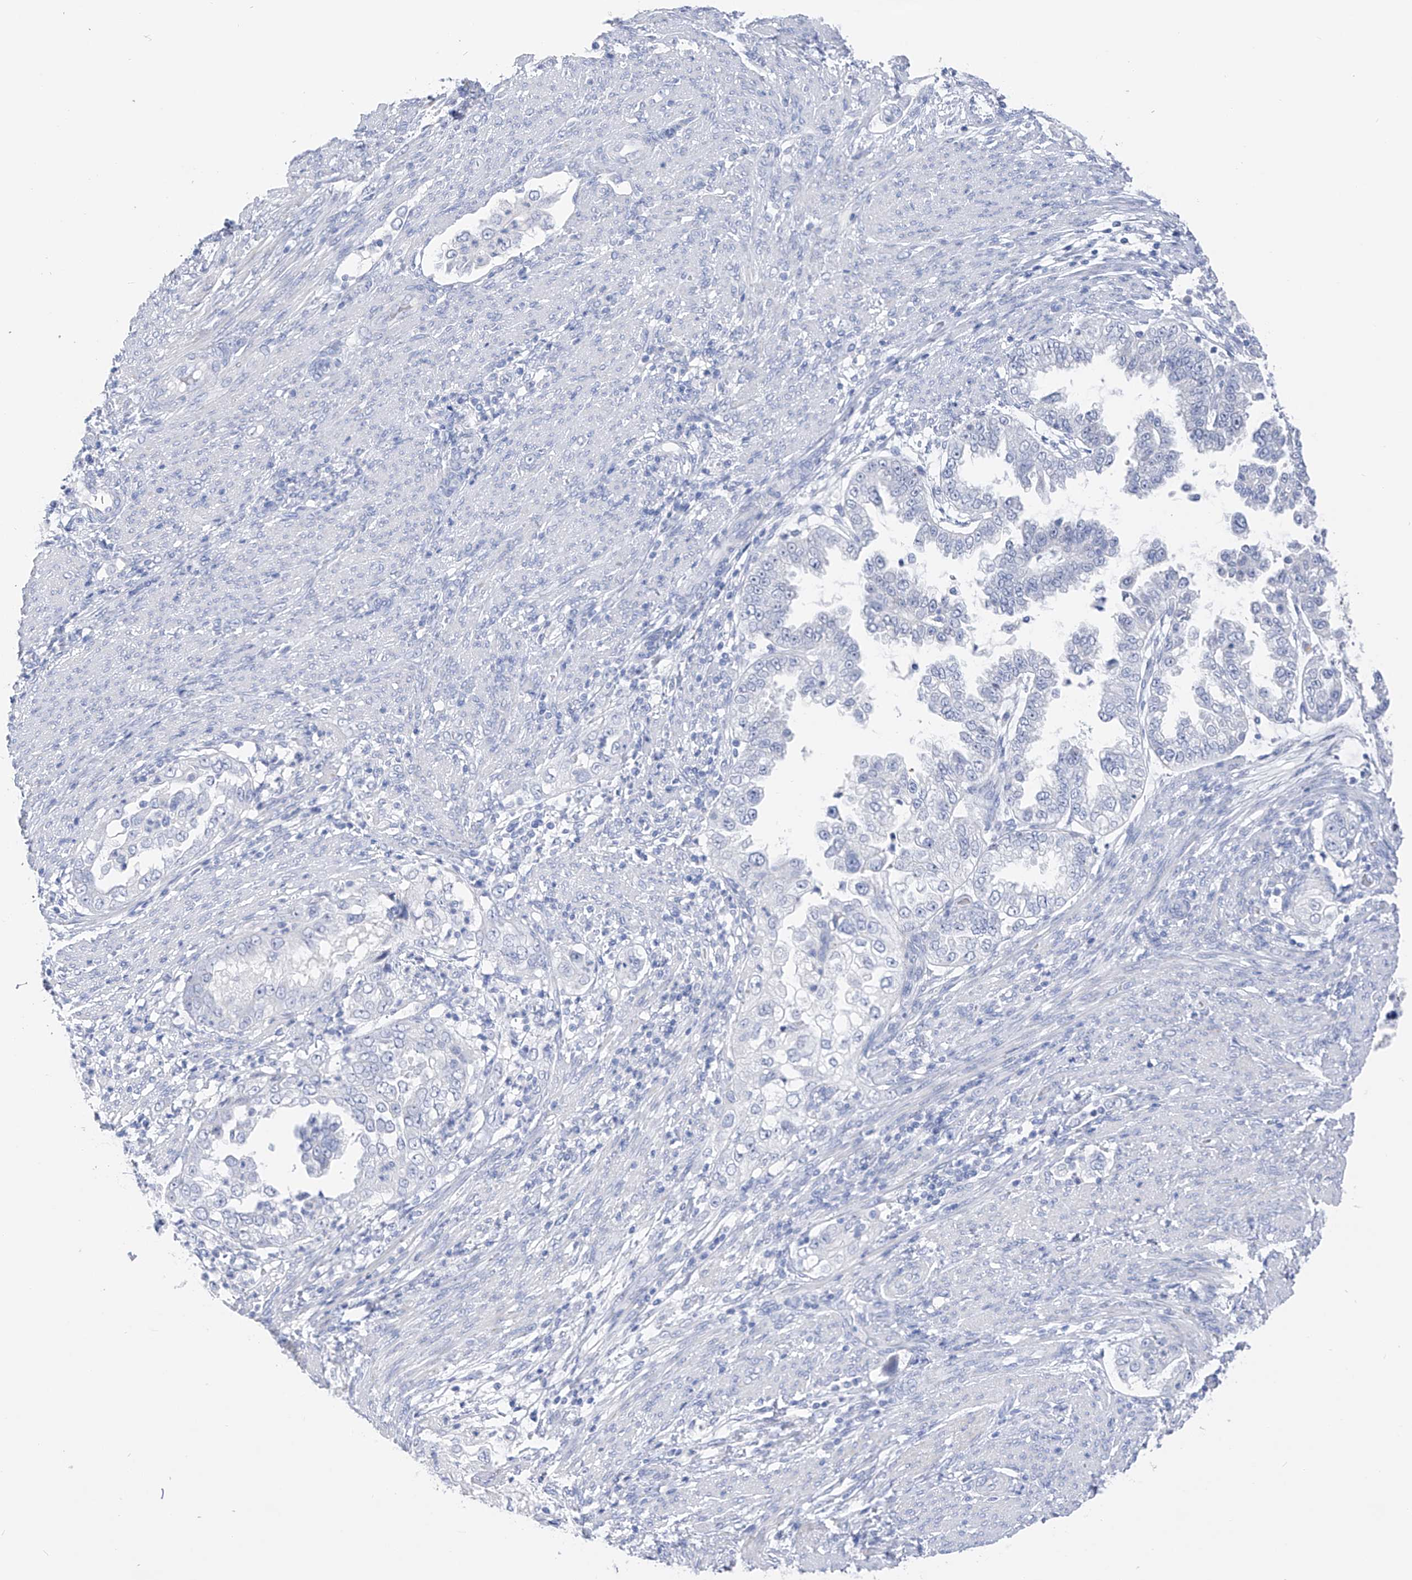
{"staining": {"intensity": "negative", "quantity": "none", "location": "none"}, "tissue": "endometrial cancer", "cell_type": "Tumor cells", "image_type": "cancer", "snomed": [{"axis": "morphology", "description": "Adenocarcinoma, NOS"}, {"axis": "topography", "description": "Endometrium"}], "caption": "IHC of endometrial adenocarcinoma displays no expression in tumor cells.", "gene": "ADRA1A", "patient": {"sex": "female", "age": 85}}